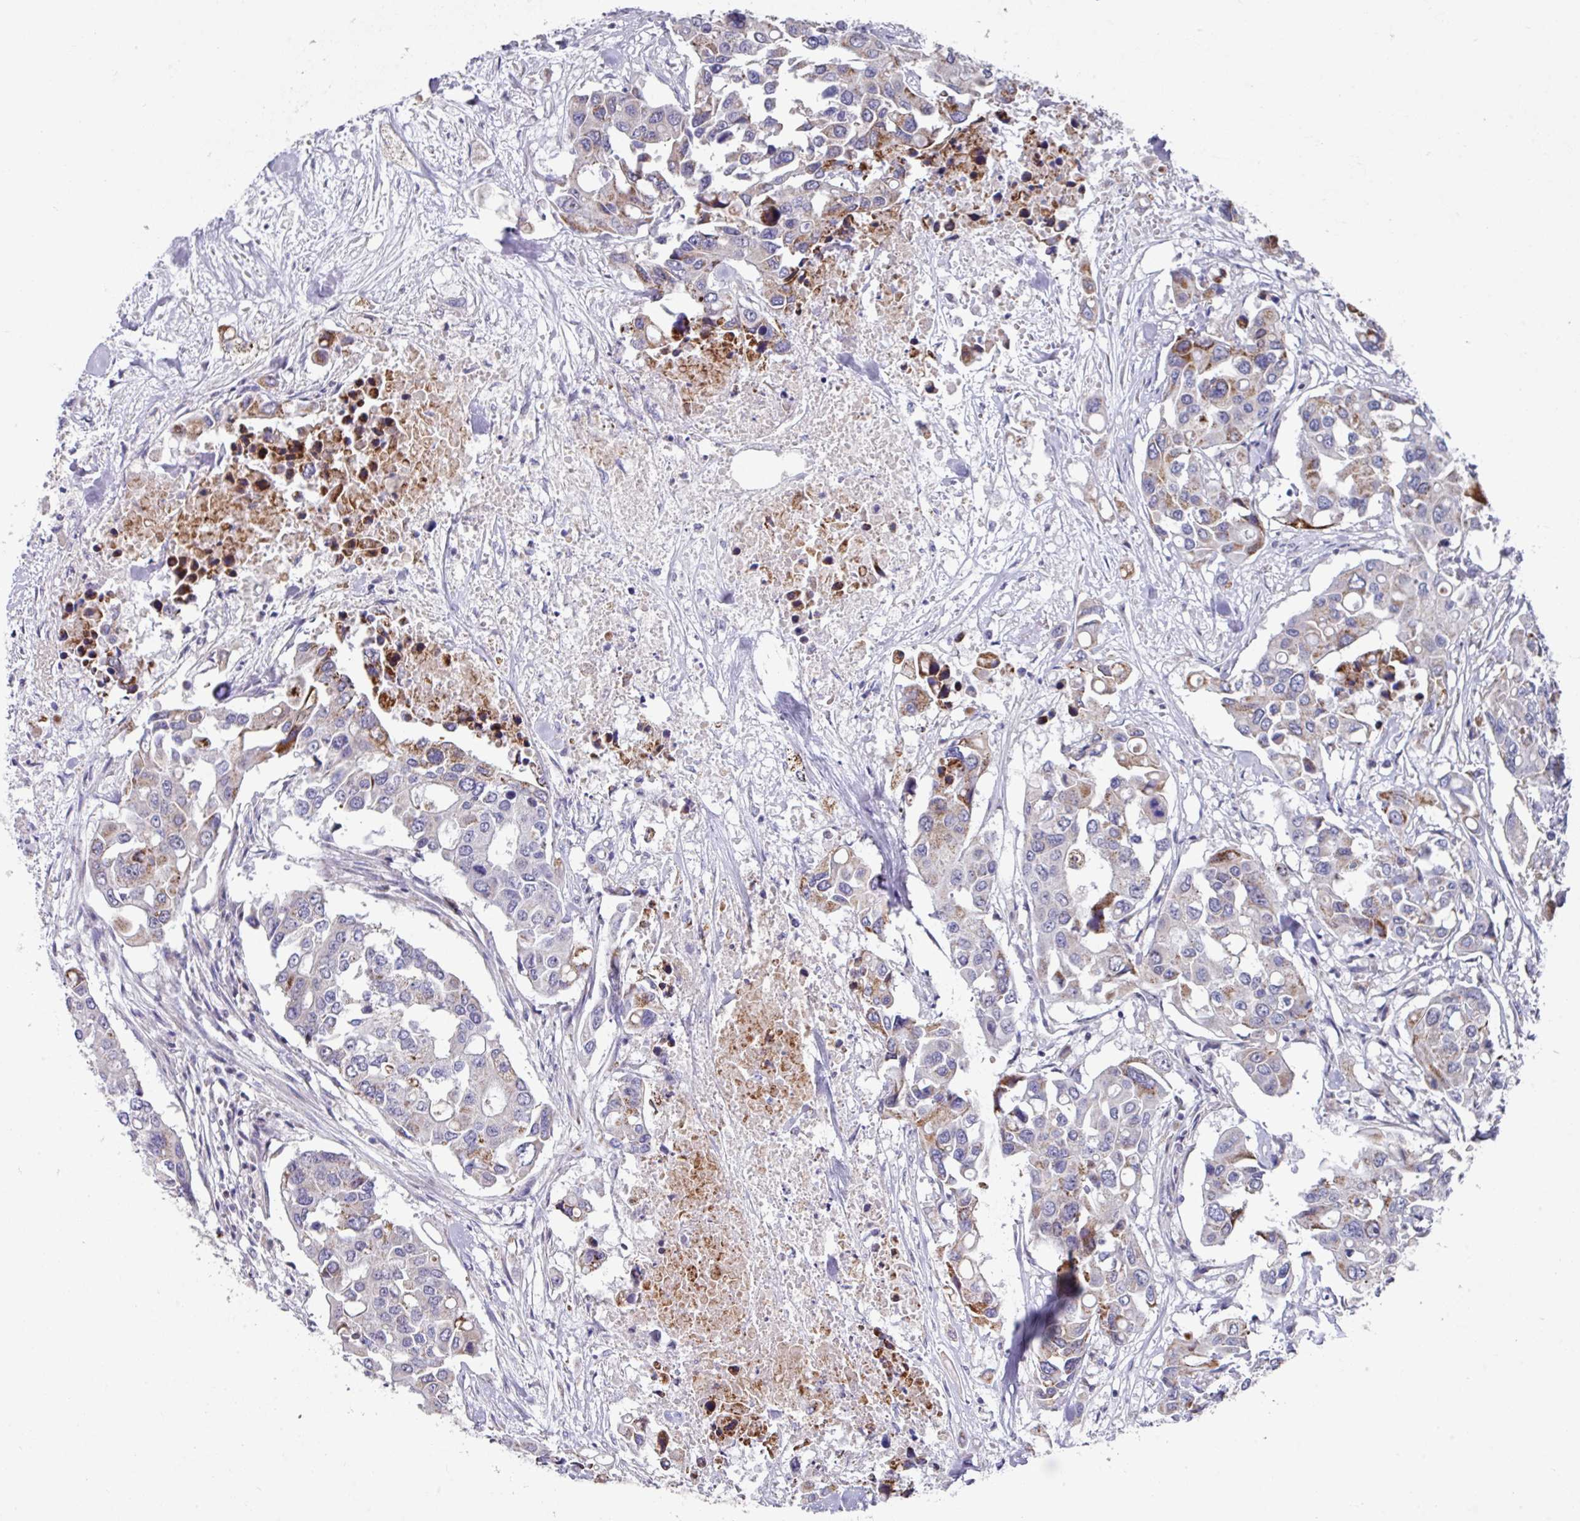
{"staining": {"intensity": "moderate", "quantity": "<25%", "location": "cytoplasmic/membranous"}, "tissue": "colorectal cancer", "cell_type": "Tumor cells", "image_type": "cancer", "snomed": [{"axis": "morphology", "description": "Adenocarcinoma, NOS"}, {"axis": "topography", "description": "Colon"}], "caption": "DAB immunohistochemical staining of colorectal adenocarcinoma shows moderate cytoplasmic/membranous protein positivity in about <25% of tumor cells.", "gene": "CBX7", "patient": {"sex": "male", "age": 77}}